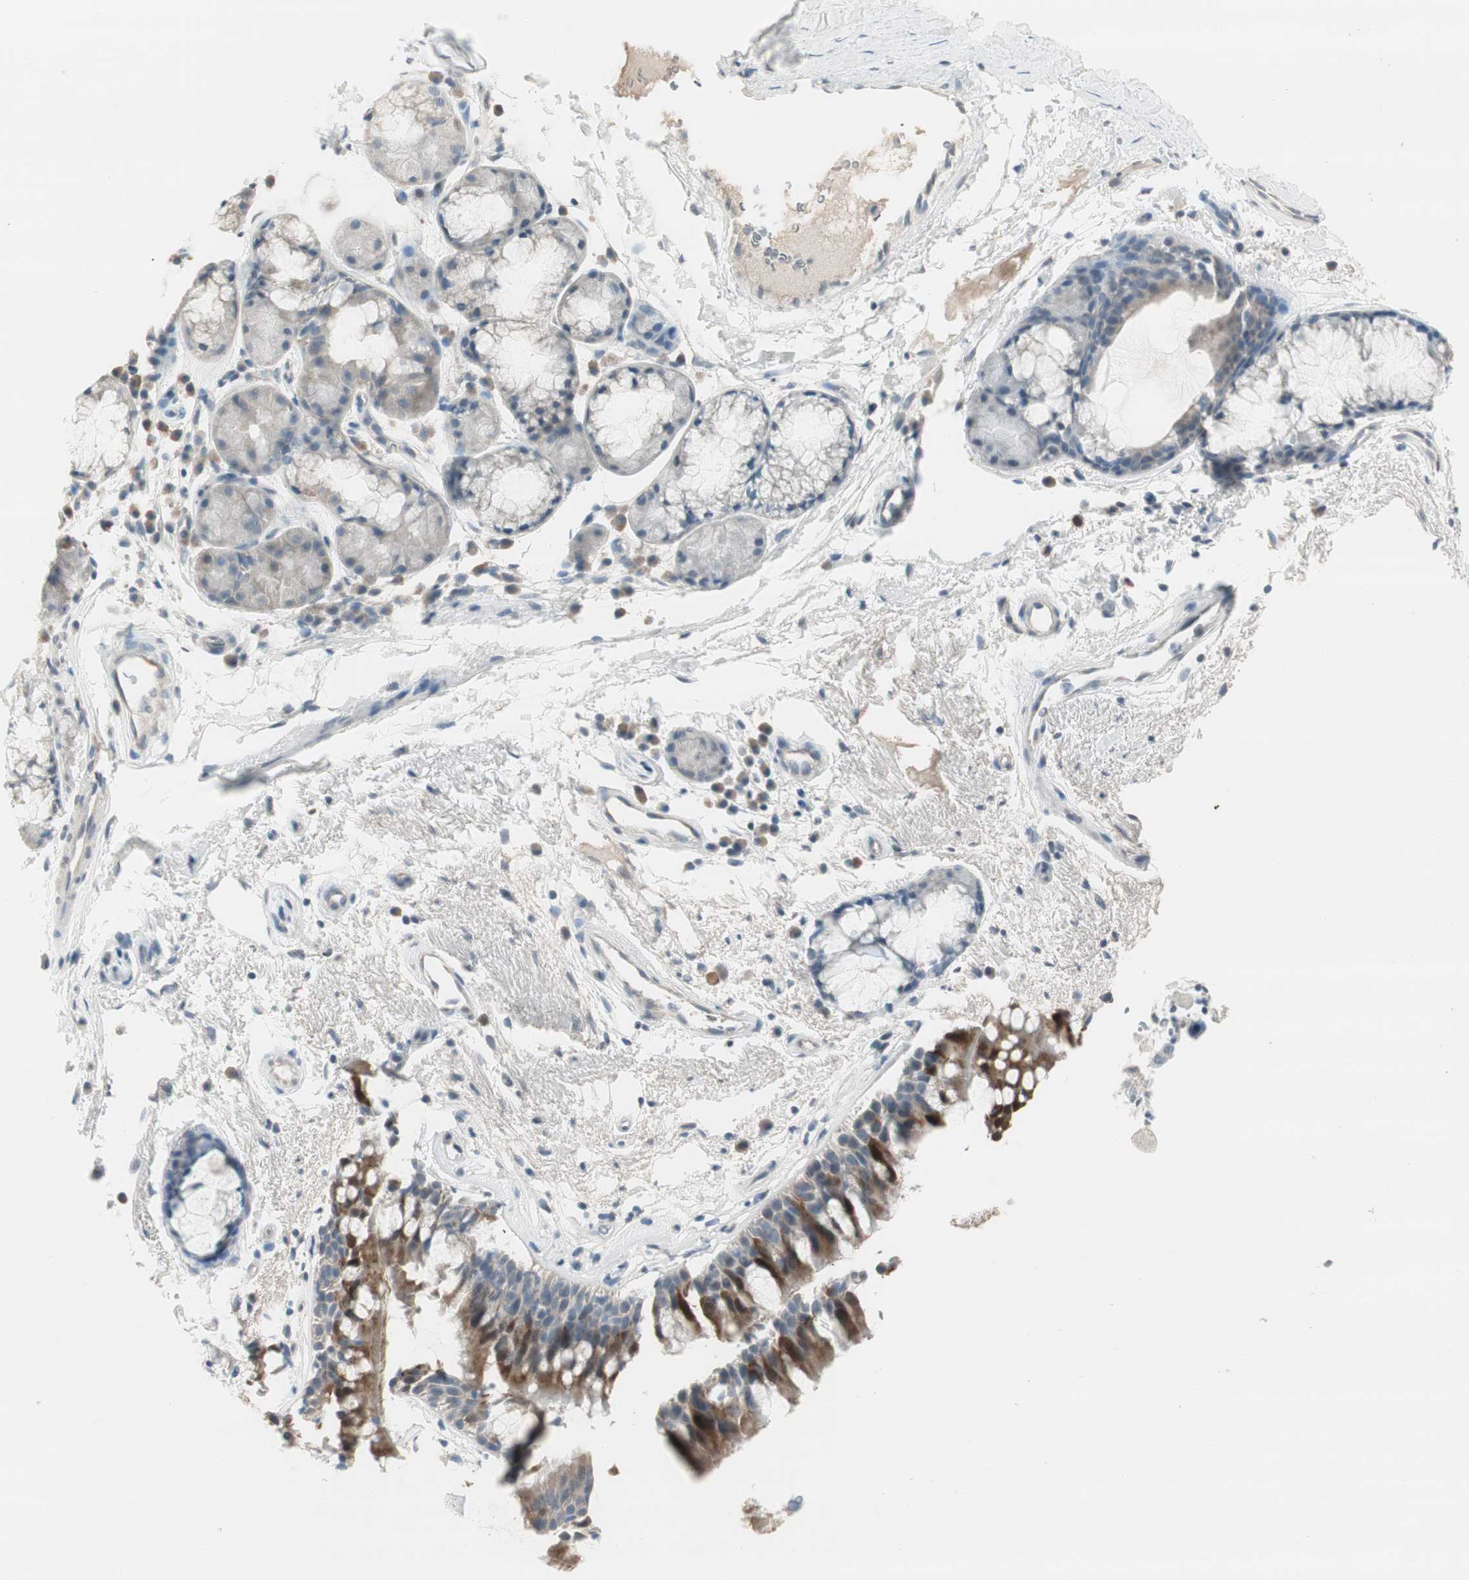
{"staining": {"intensity": "strong", "quantity": ">75%", "location": "cytoplasmic/membranous"}, "tissue": "bronchus", "cell_type": "Respiratory epithelial cells", "image_type": "normal", "snomed": [{"axis": "morphology", "description": "Normal tissue, NOS"}, {"axis": "topography", "description": "Bronchus"}], "caption": "Immunohistochemical staining of unremarkable human bronchus exhibits >75% levels of strong cytoplasmic/membranous protein positivity in about >75% of respiratory epithelial cells.", "gene": "EVA1A", "patient": {"sex": "female", "age": 54}}